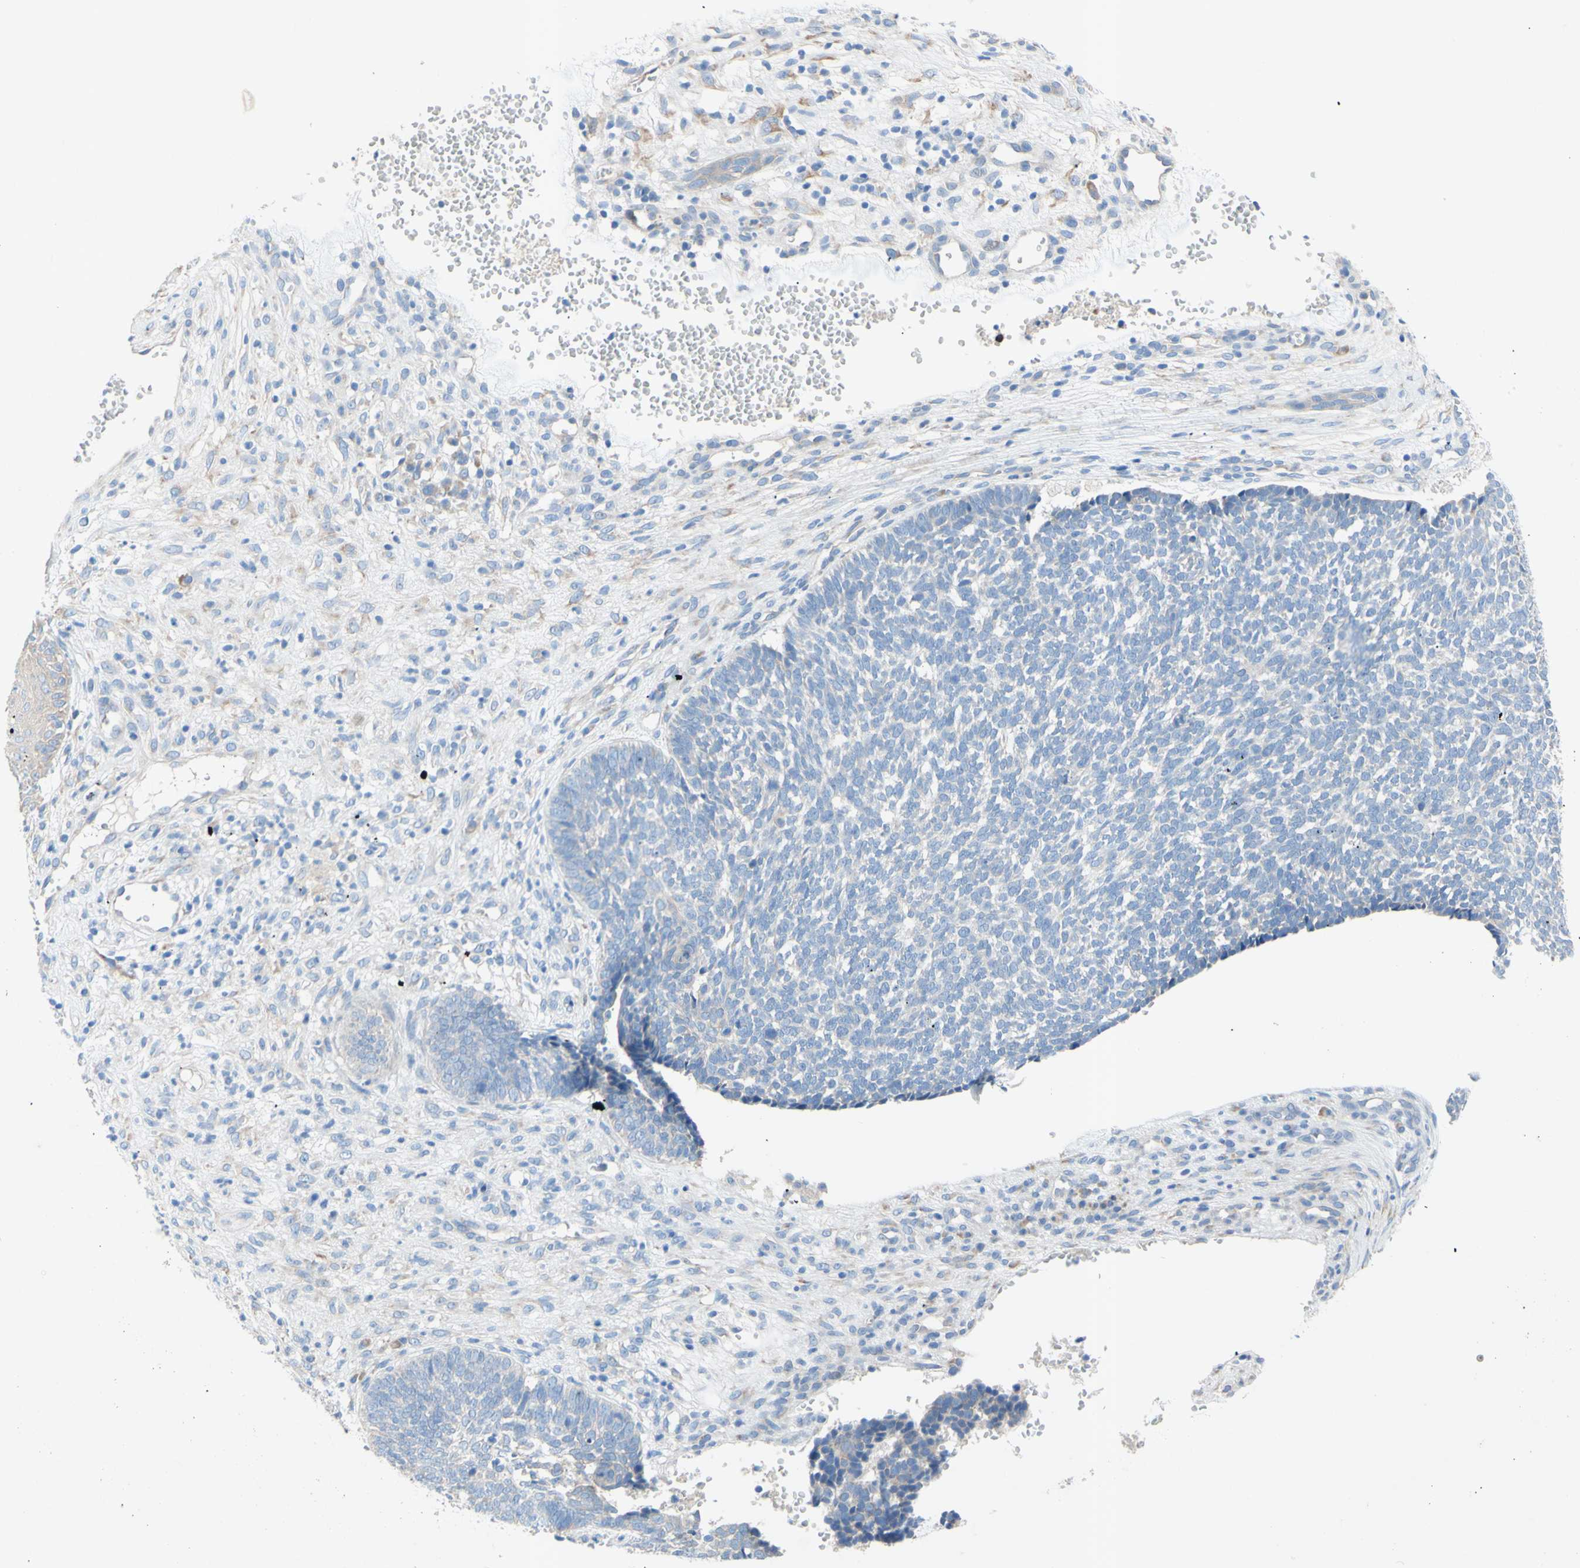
{"staining": {"intensity": "negative", "quantity": "none", "location": "none"}, "tissue": "skin cancer", "cell_type": "Tumor cells", "image_type": "cancer", "snomed": [{"axis": "morphology", "description": "Basal cell carcinoma"}, {"axis": "topography", "description": "Skin"}], "caption": "DAB immunohistochemical staining of skin cancer shows no significant expression in tumor cells. (Immunohistochemistry, brightfield microscopy, high magnification).", "gene": "TMIGD2", "patient": {"sex": "male", "age": 84}}